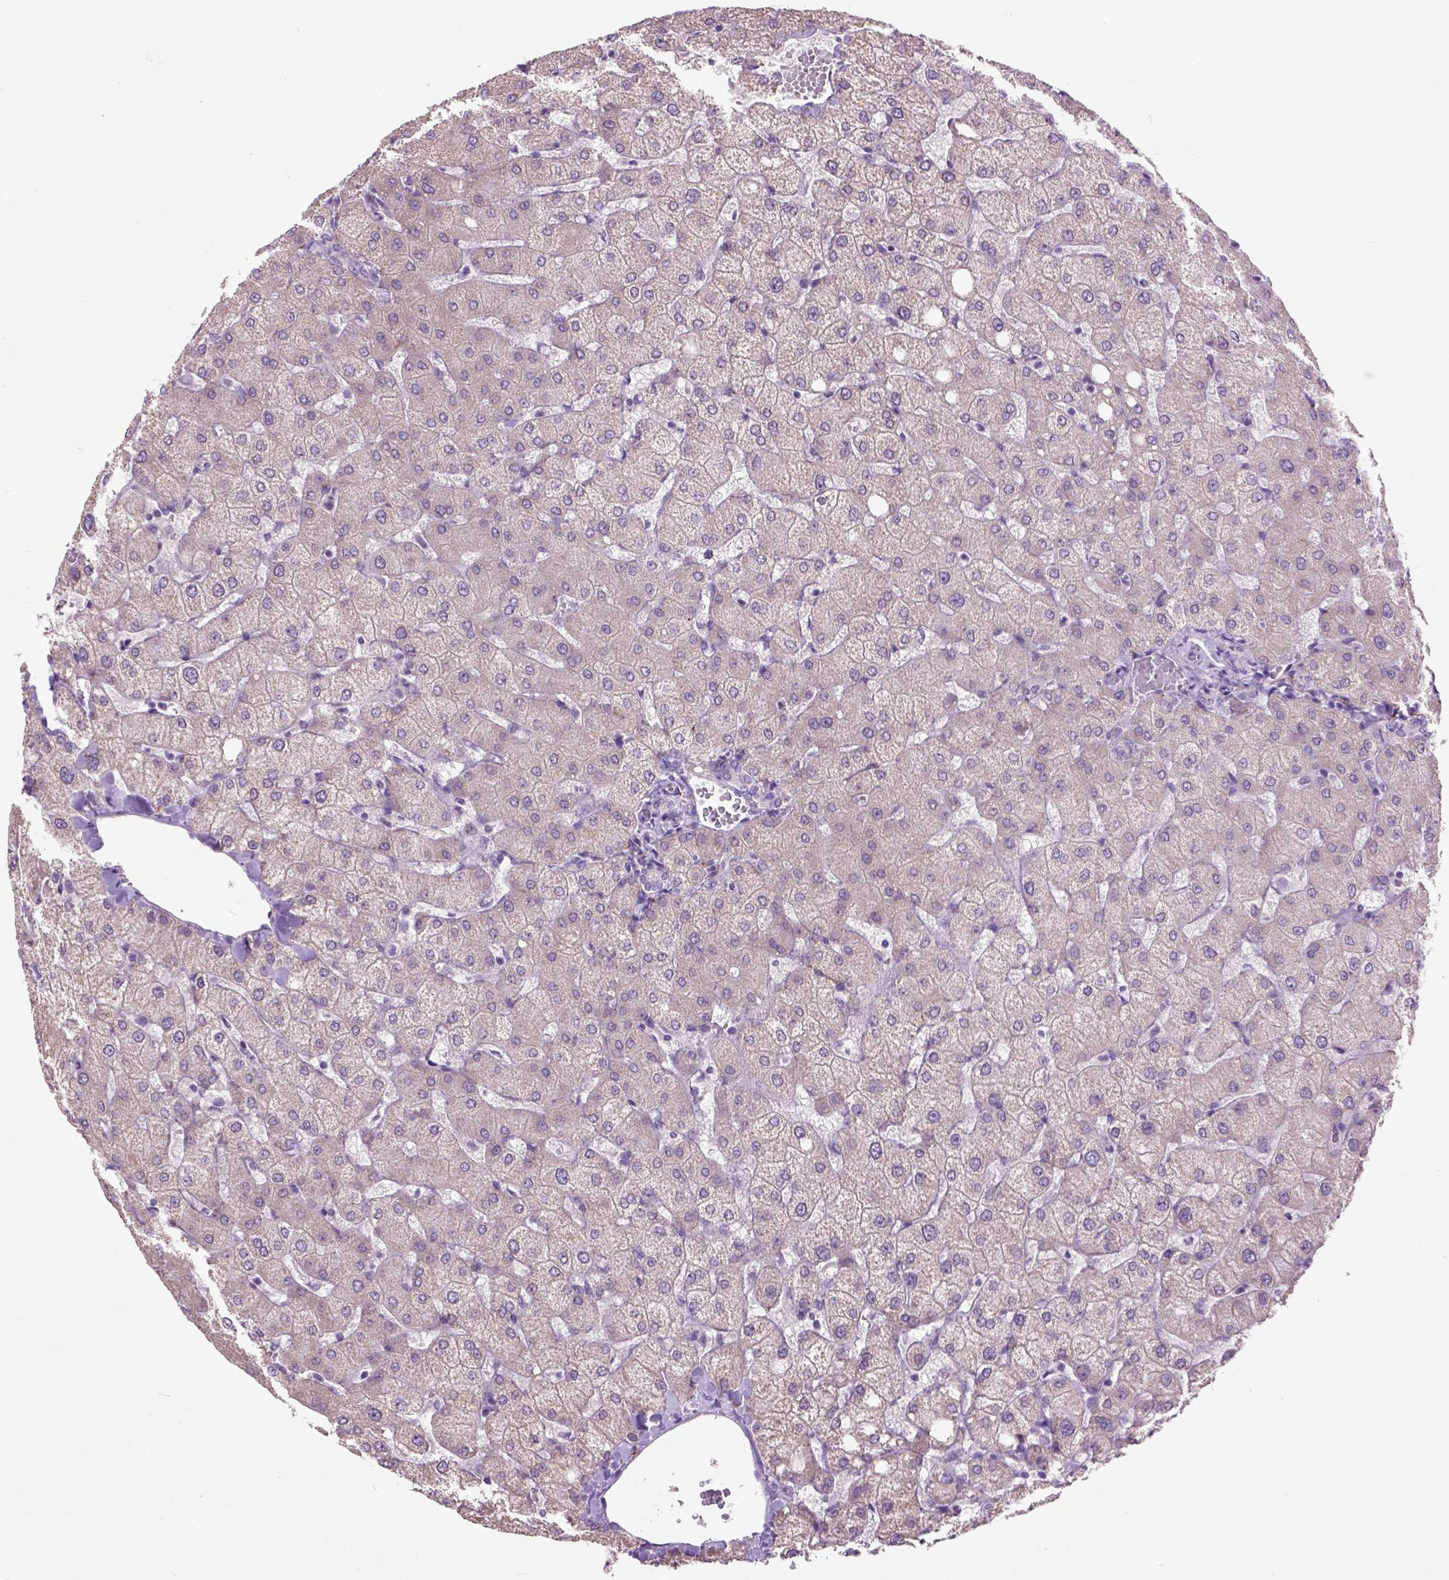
{"staining": {"intensity": "negative", "quantity": "none", "location": "none"}, "tissue": "liver", "cell_type": "Cholangiocytes", "image_type": "normal", "snomed": [{"axis": "morphology", "description": "Normal tissue, NOS"}, {"axis": "topography", "description": "Liver"}], "caption": "DAB immunohistochemical staining of unremarkable human liver demonstrates no significant expression in cholangiocytes. The staining is performed using DAB brown chromogen with nuclei counter-stained in using hematoxylin.", "gene": "MAPT", "patient": {"sex": "female", "age": 54}}